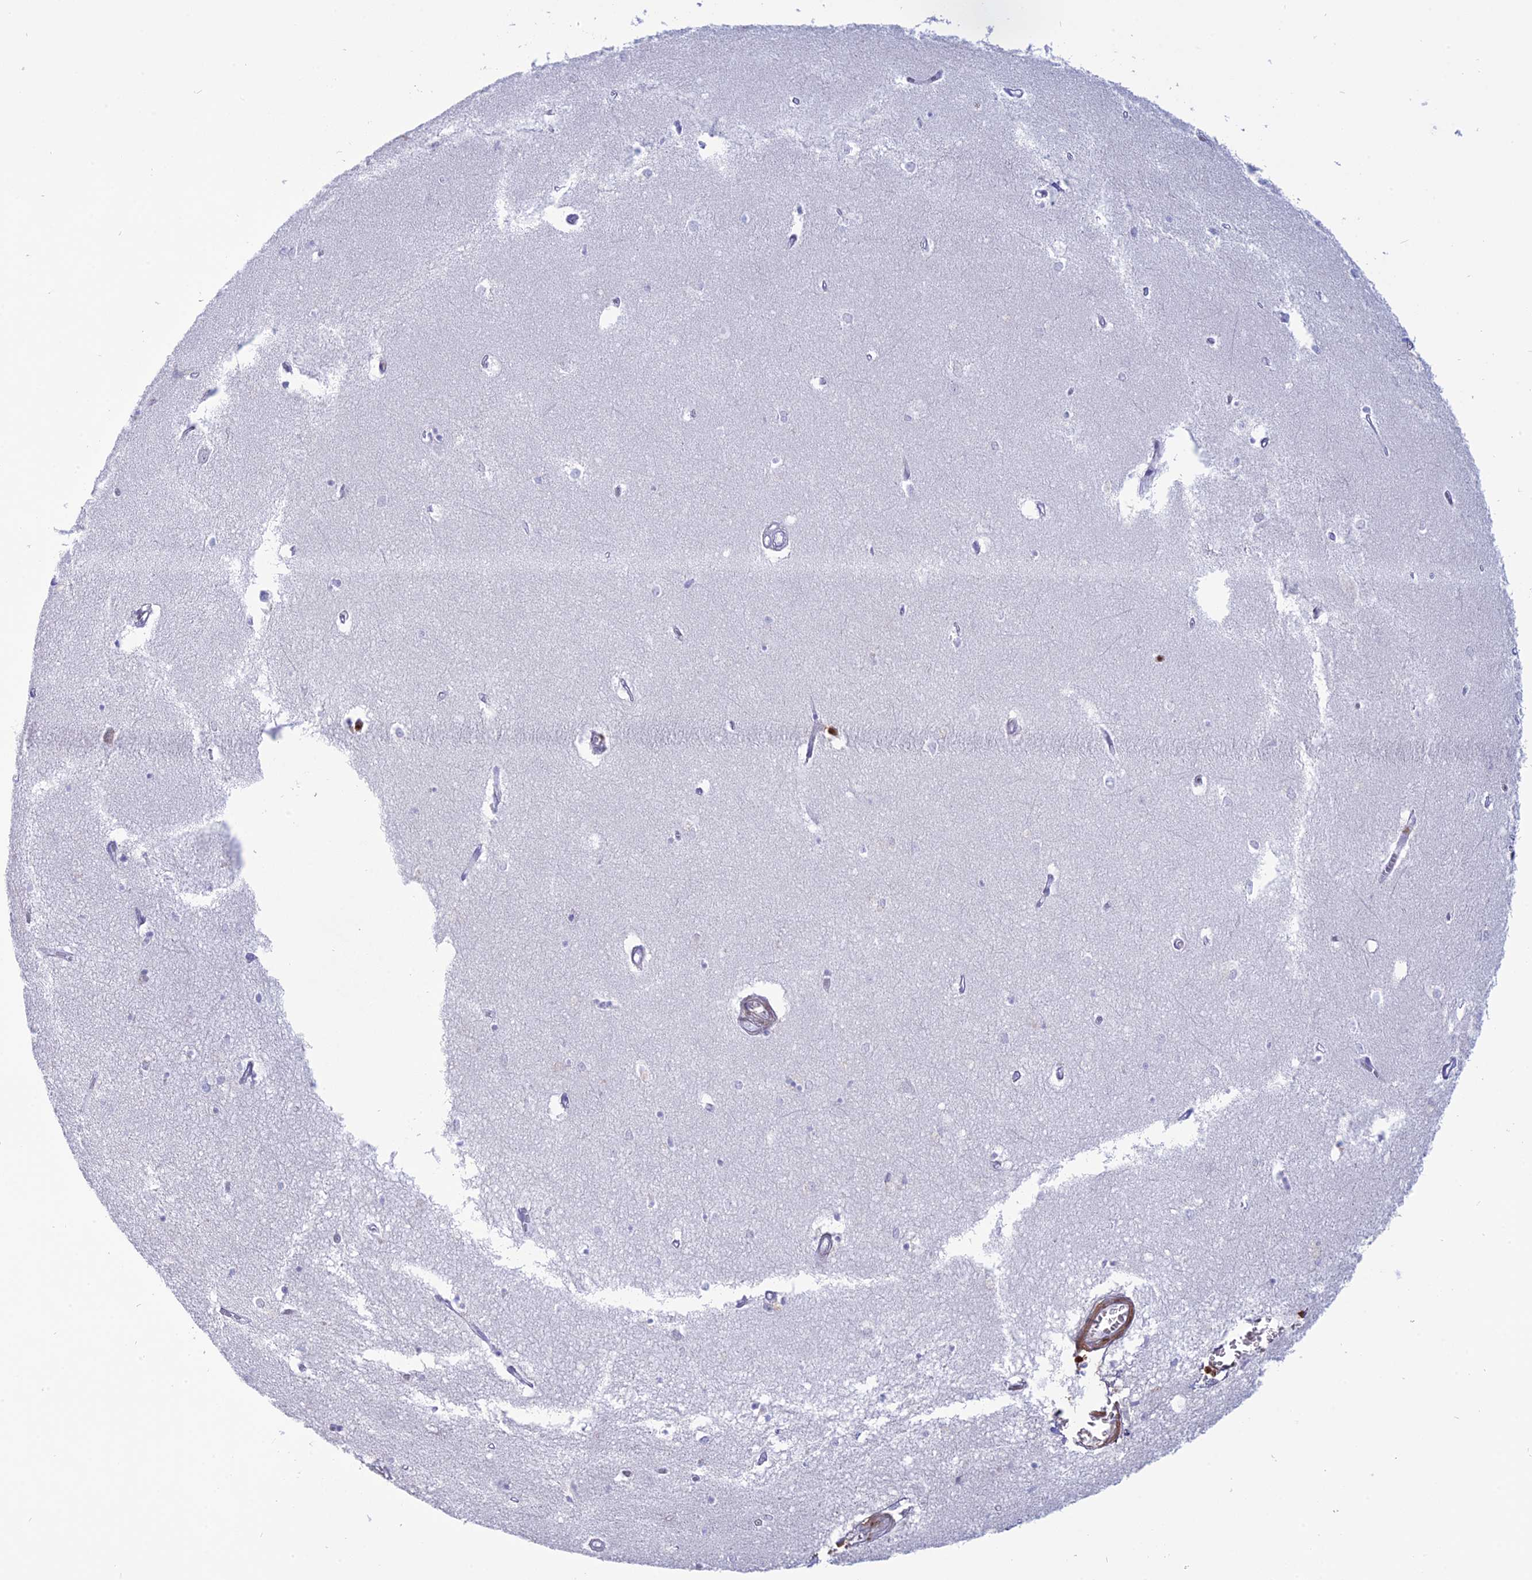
{"staining": {"intensity": "negative", "quantity": "none", "location": "none"}, "tissue": "hippocampus", "cell_type": "Glial cells", "image_type": "normal", "snomed": [{"axis": "morphology", "description": "Normal tissue, NOS"}, {"axis": "topography", "description": "Hippocampus"}], "caption": "Human hippocampus stained for a protein using IHC displays no positivity in glial cells.", "gene": "PGBD4", "patient": {"sex": "female", "age": 64}}